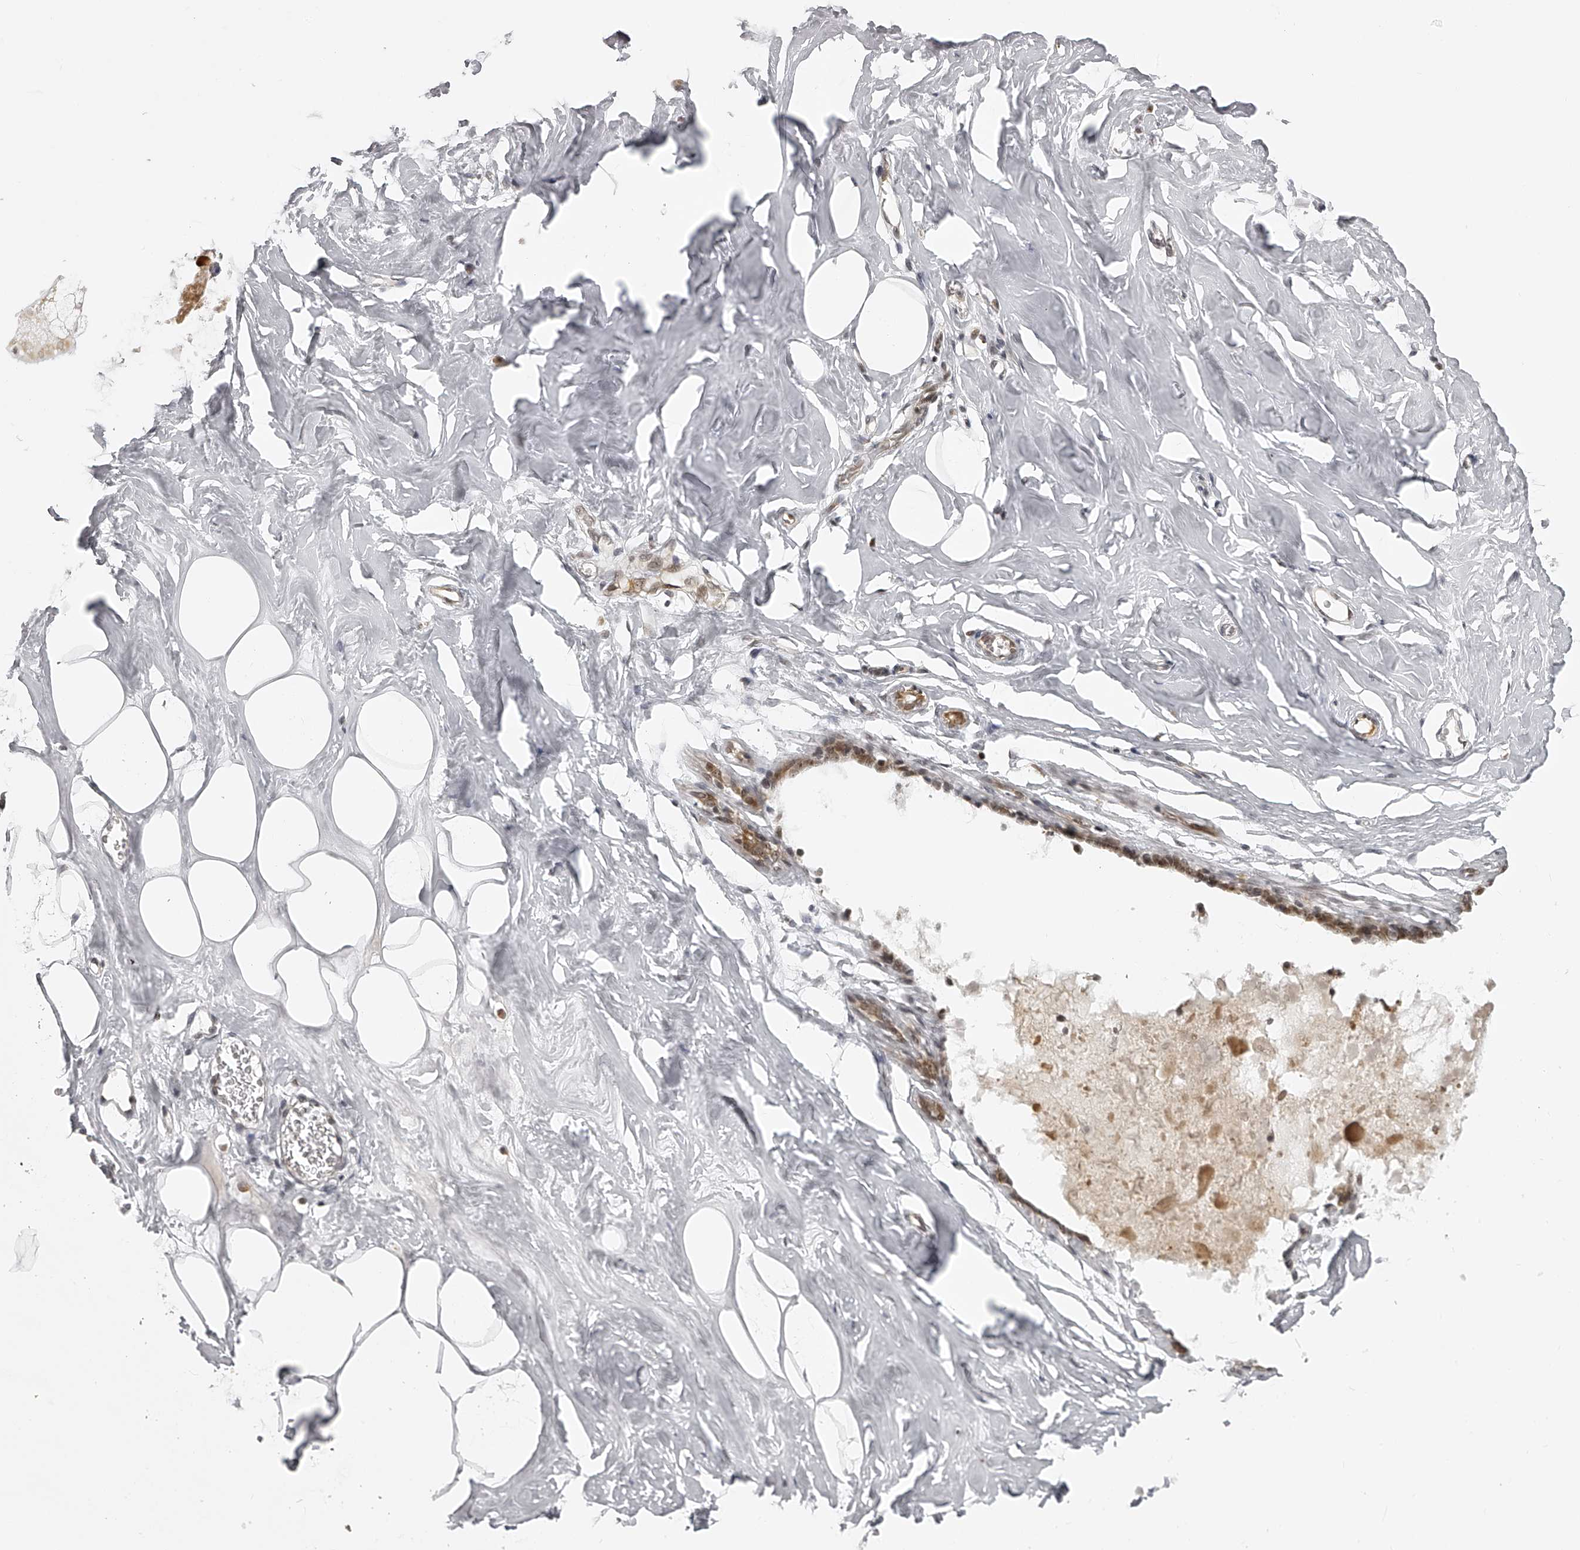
{"staining": {"intensity": "negative", "quantity": "none", "location": "none"}, "tissue": "adipose tissue", "cell_type": "Adipocytes", "image_type": "normal", "snomed": [{"axis": "morphology", "description": "Normal tissue, NOS"}, {"axis": "morphology", "description": "Fibrosis, NOS"}, {"axis": "topography", "description": "Breast"}, {"axis": "topography", "description": "Adipose tissue"}], "caption": "Histopathology image shows no protein staining in adipocytes of benign adipose tissue.", "gene": "ODF2L", "patient": {"sex": "female", "age": 39}}